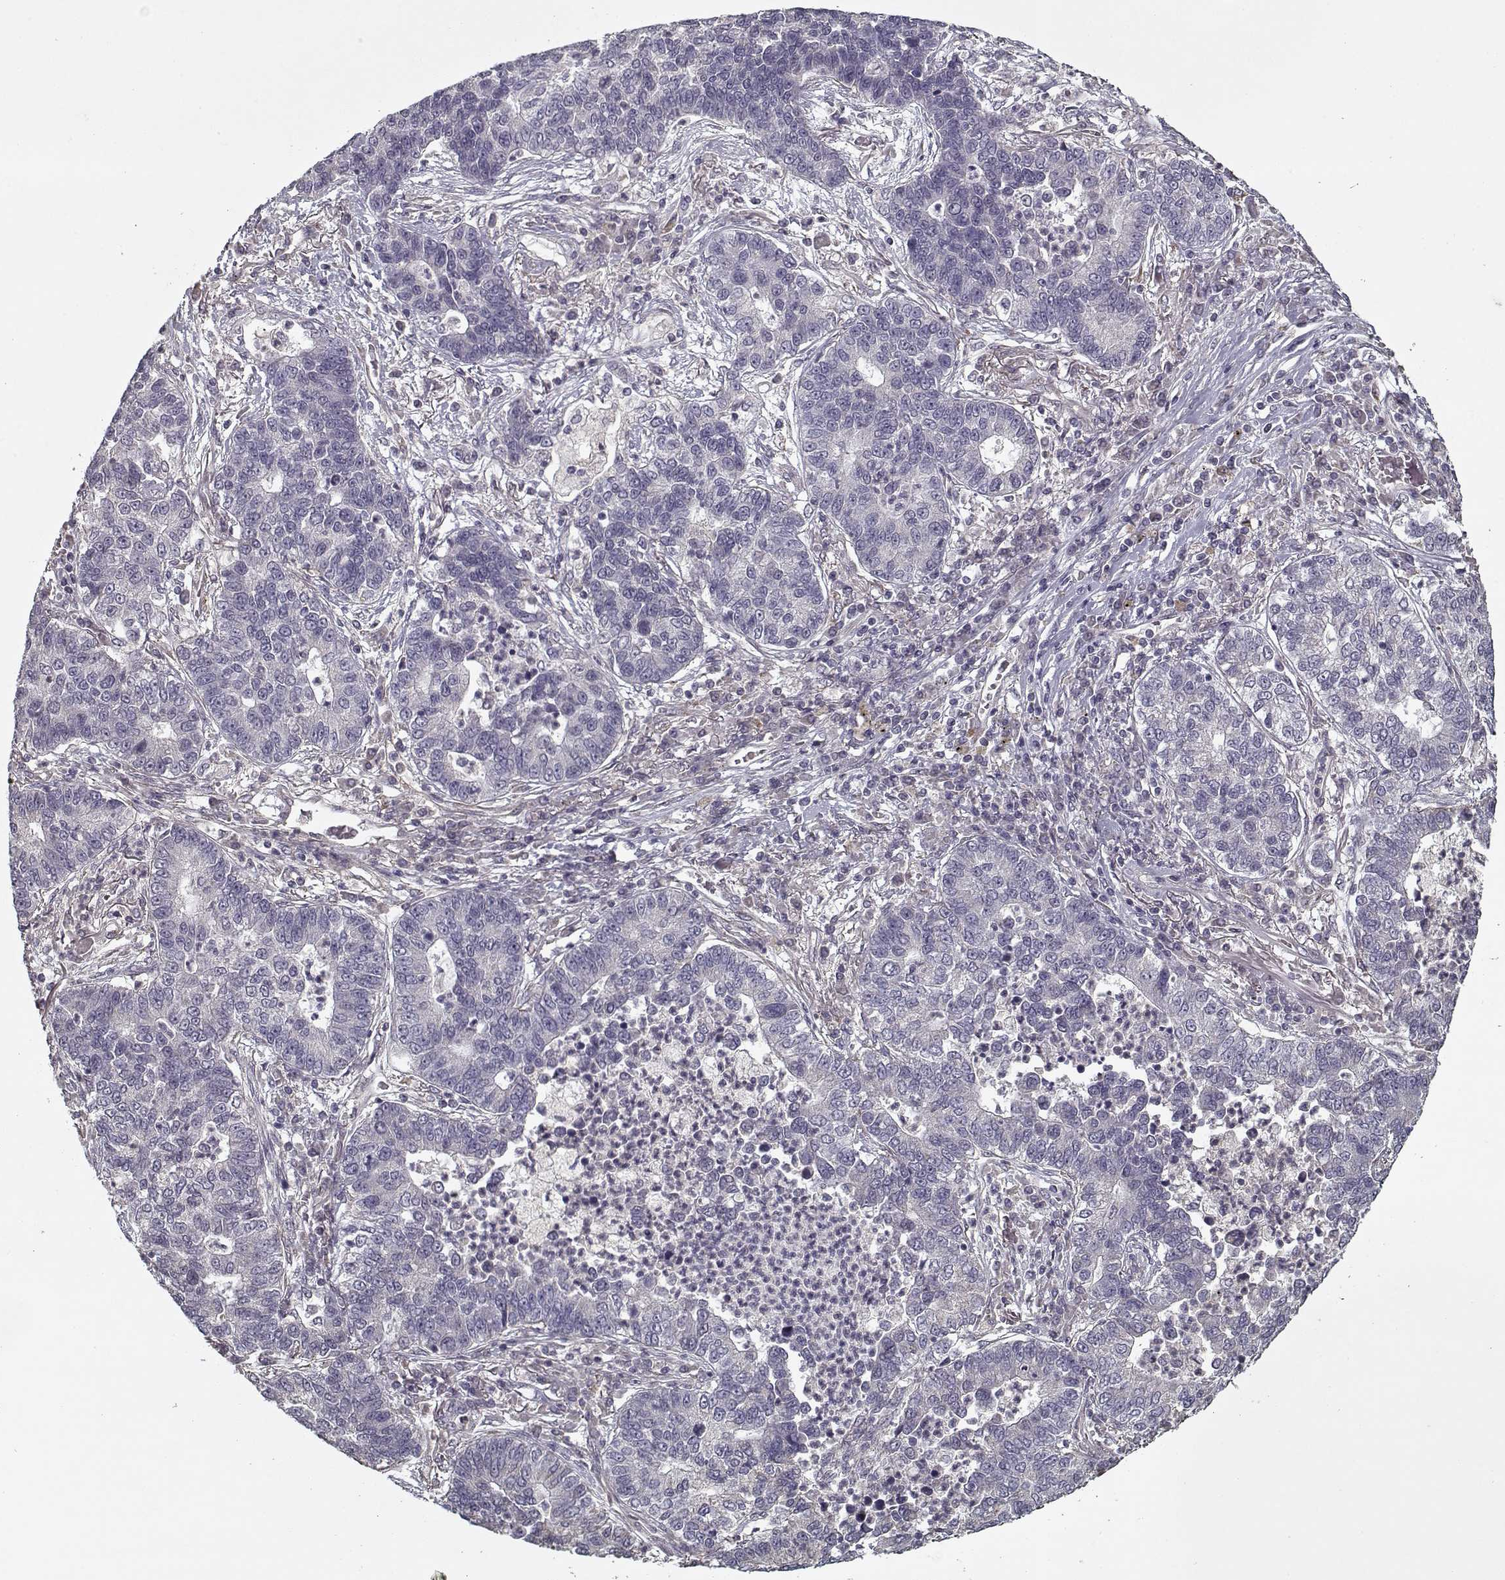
{"staining": {"intensity": "negative", "quantity": "none", "location": "none"}, "tissue": "lung cancer", "cell_type": "Tumor cells", "image_type": "cancer", "snomed": [{"axis": "morphology", "description": "Adenocarcinoma, NOS"}, {"axis": "topography", "description": "Lung"}], "caption": "Tumor cells show no significant positivity in lung cancer (adenocarcinoma).", "gene": "LAMA2", "patient": {"sex": "female", "age": 57}}